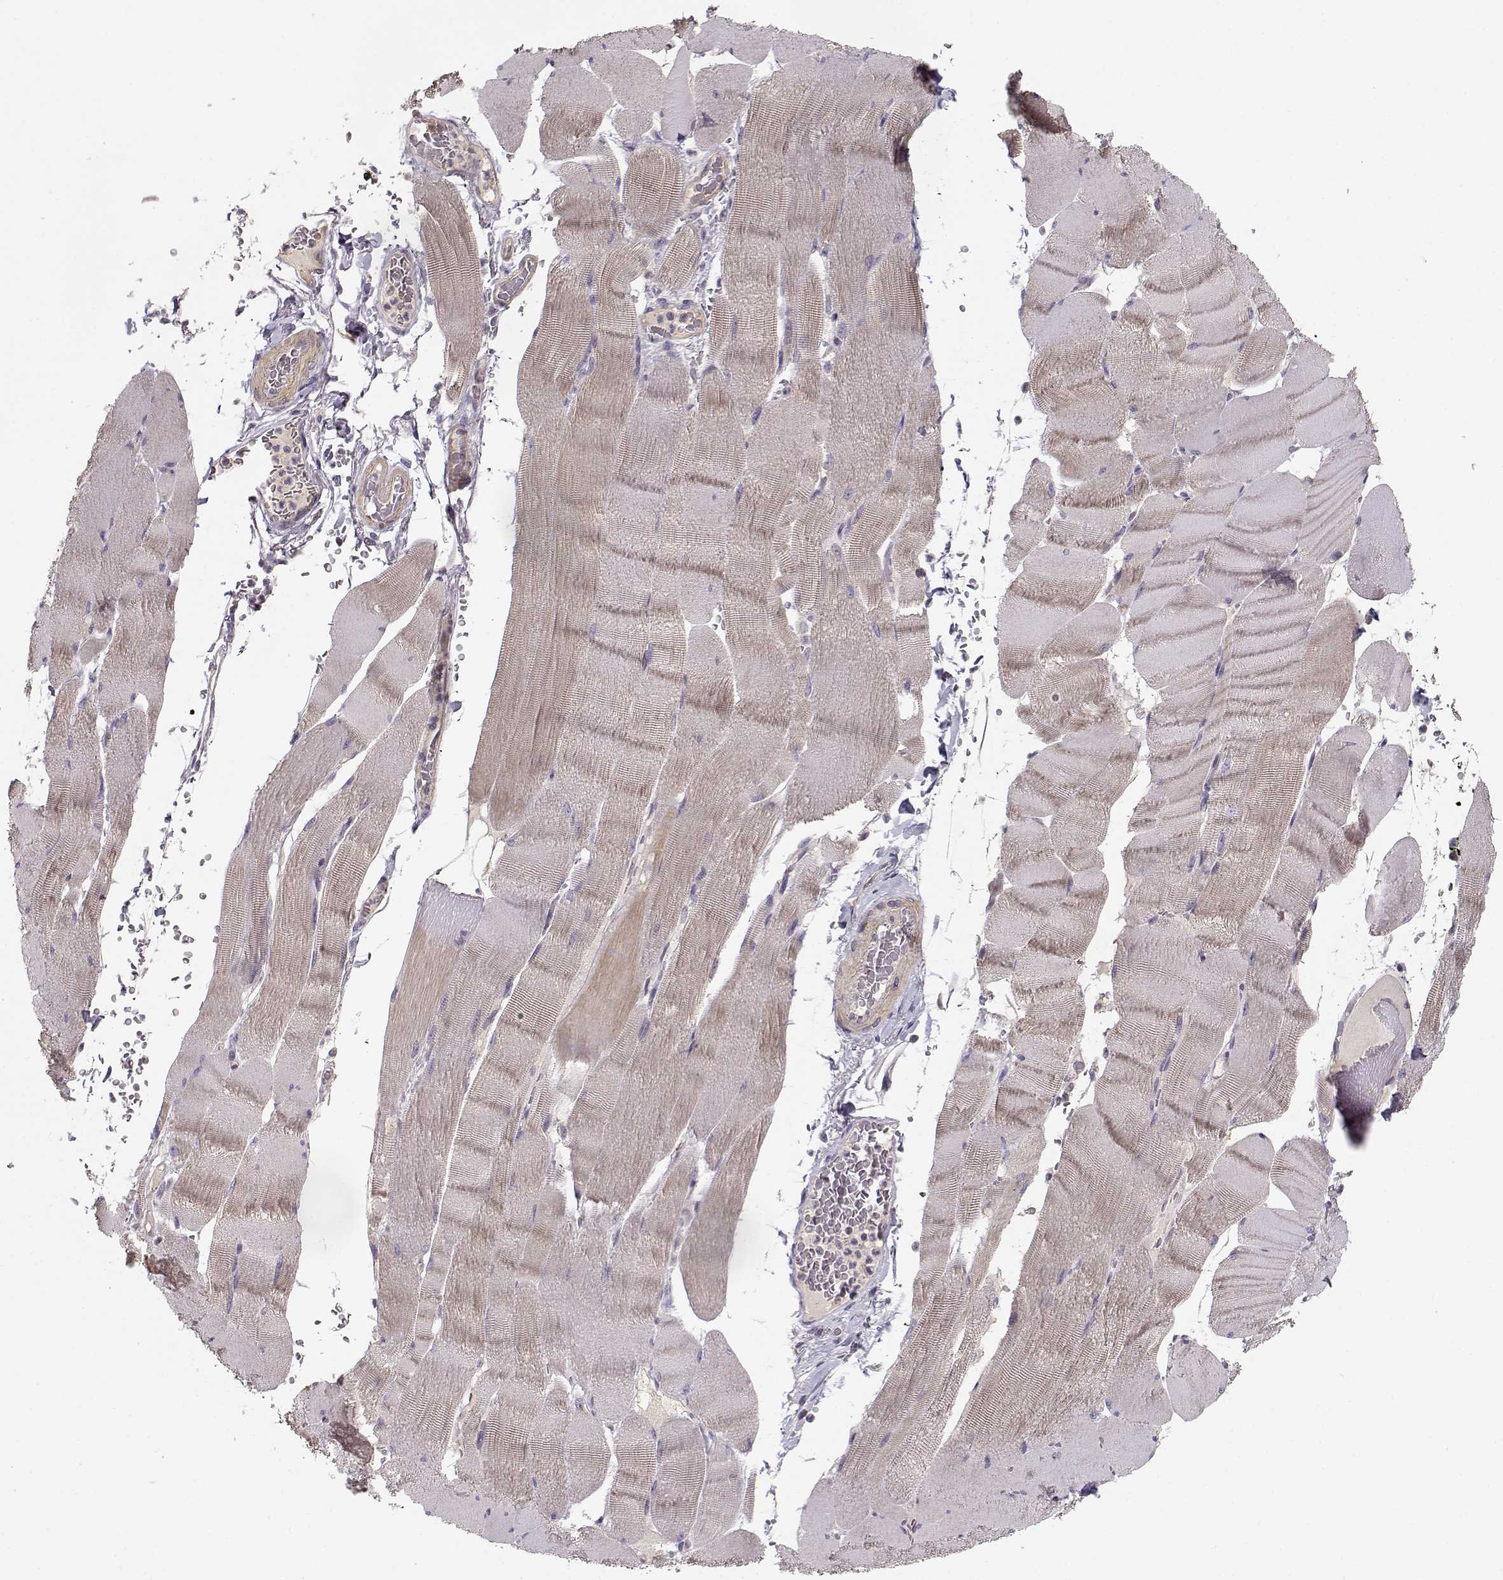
{"staining": {"intensity": "weak", "quantity": "<25%", "location": "cytoplasmic/membranous"}, "tissue": "skeletal muscle", "cell_type": "Myocytes", "image_type": "normal", "snomed": [{"axis": "morphology", "description": "Normal tissue, NOS"}, {"axis": "topography", "description": "Skeletal muscle"}], "caption": "Immunohistochemistry photomicrograph of unremarkable skeletal muscle stained for a protein (brown), which exhibits no expression in myocytes. Nuclei are stained in blue.", "gene": "ENTPD8", "patient": {"sex": "male", "age": 56}}